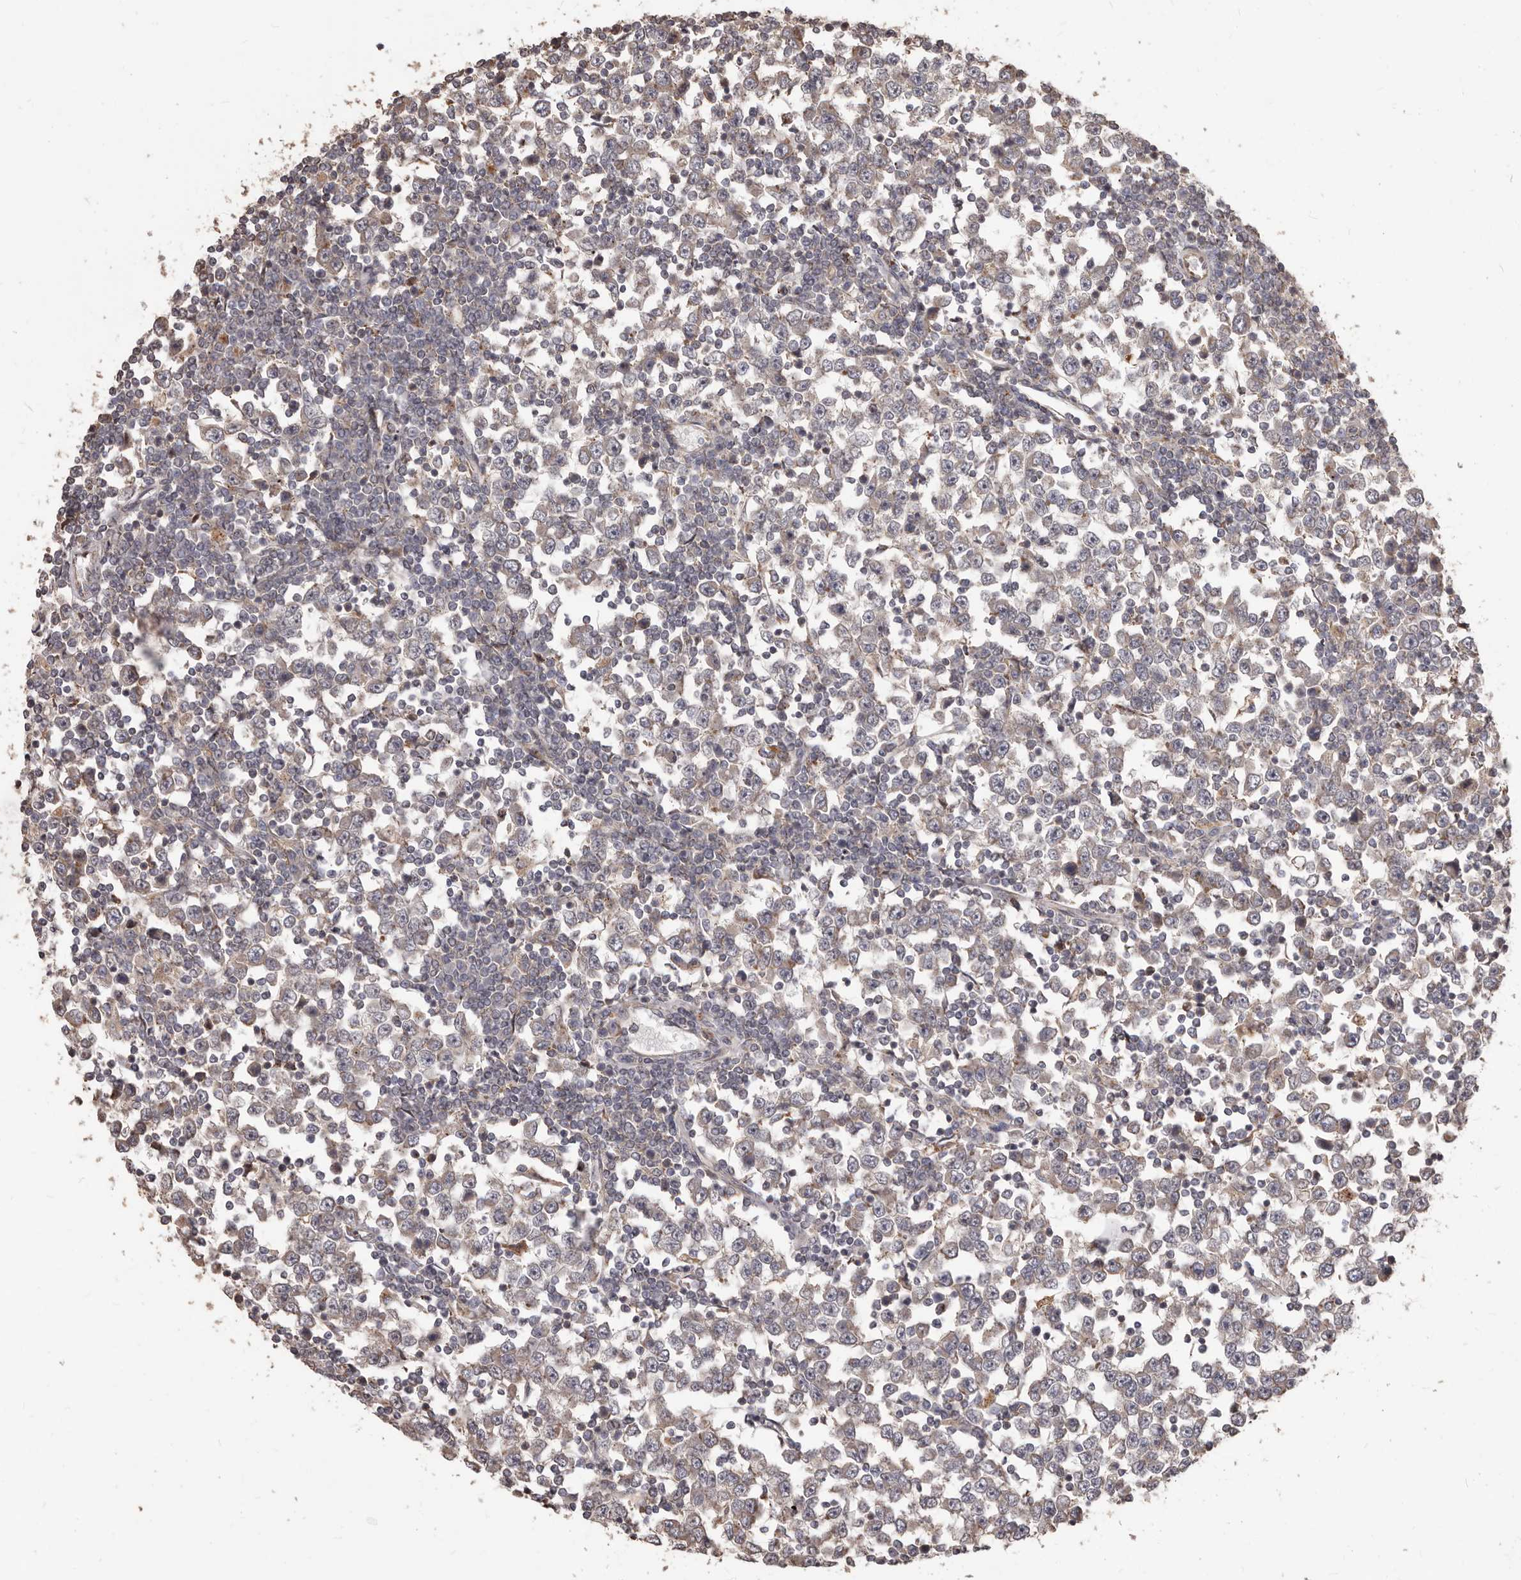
{"staining": {"intensity": "weak", "quantity": "25%-75%", "location": "cytoplasmic/membranous"}, "tissue": "testis cancer", "cell_type": "Tumor cells", "image_type": "cancer", "snomed": [{"axis": "morphology", "description": "Seminoma, NOS"}, {"axis": "topography", "description": "Testis"}], "caption": "DAB (3,3'-diaminobenzidine) immunohistochemical staining of testis cancer reveals weak cytoplasmic/membranous protein positivity in approximately 25%-75% of tumor cells.", "gene": "MTO1", "patient": {"sex": "male", "age": 65}}